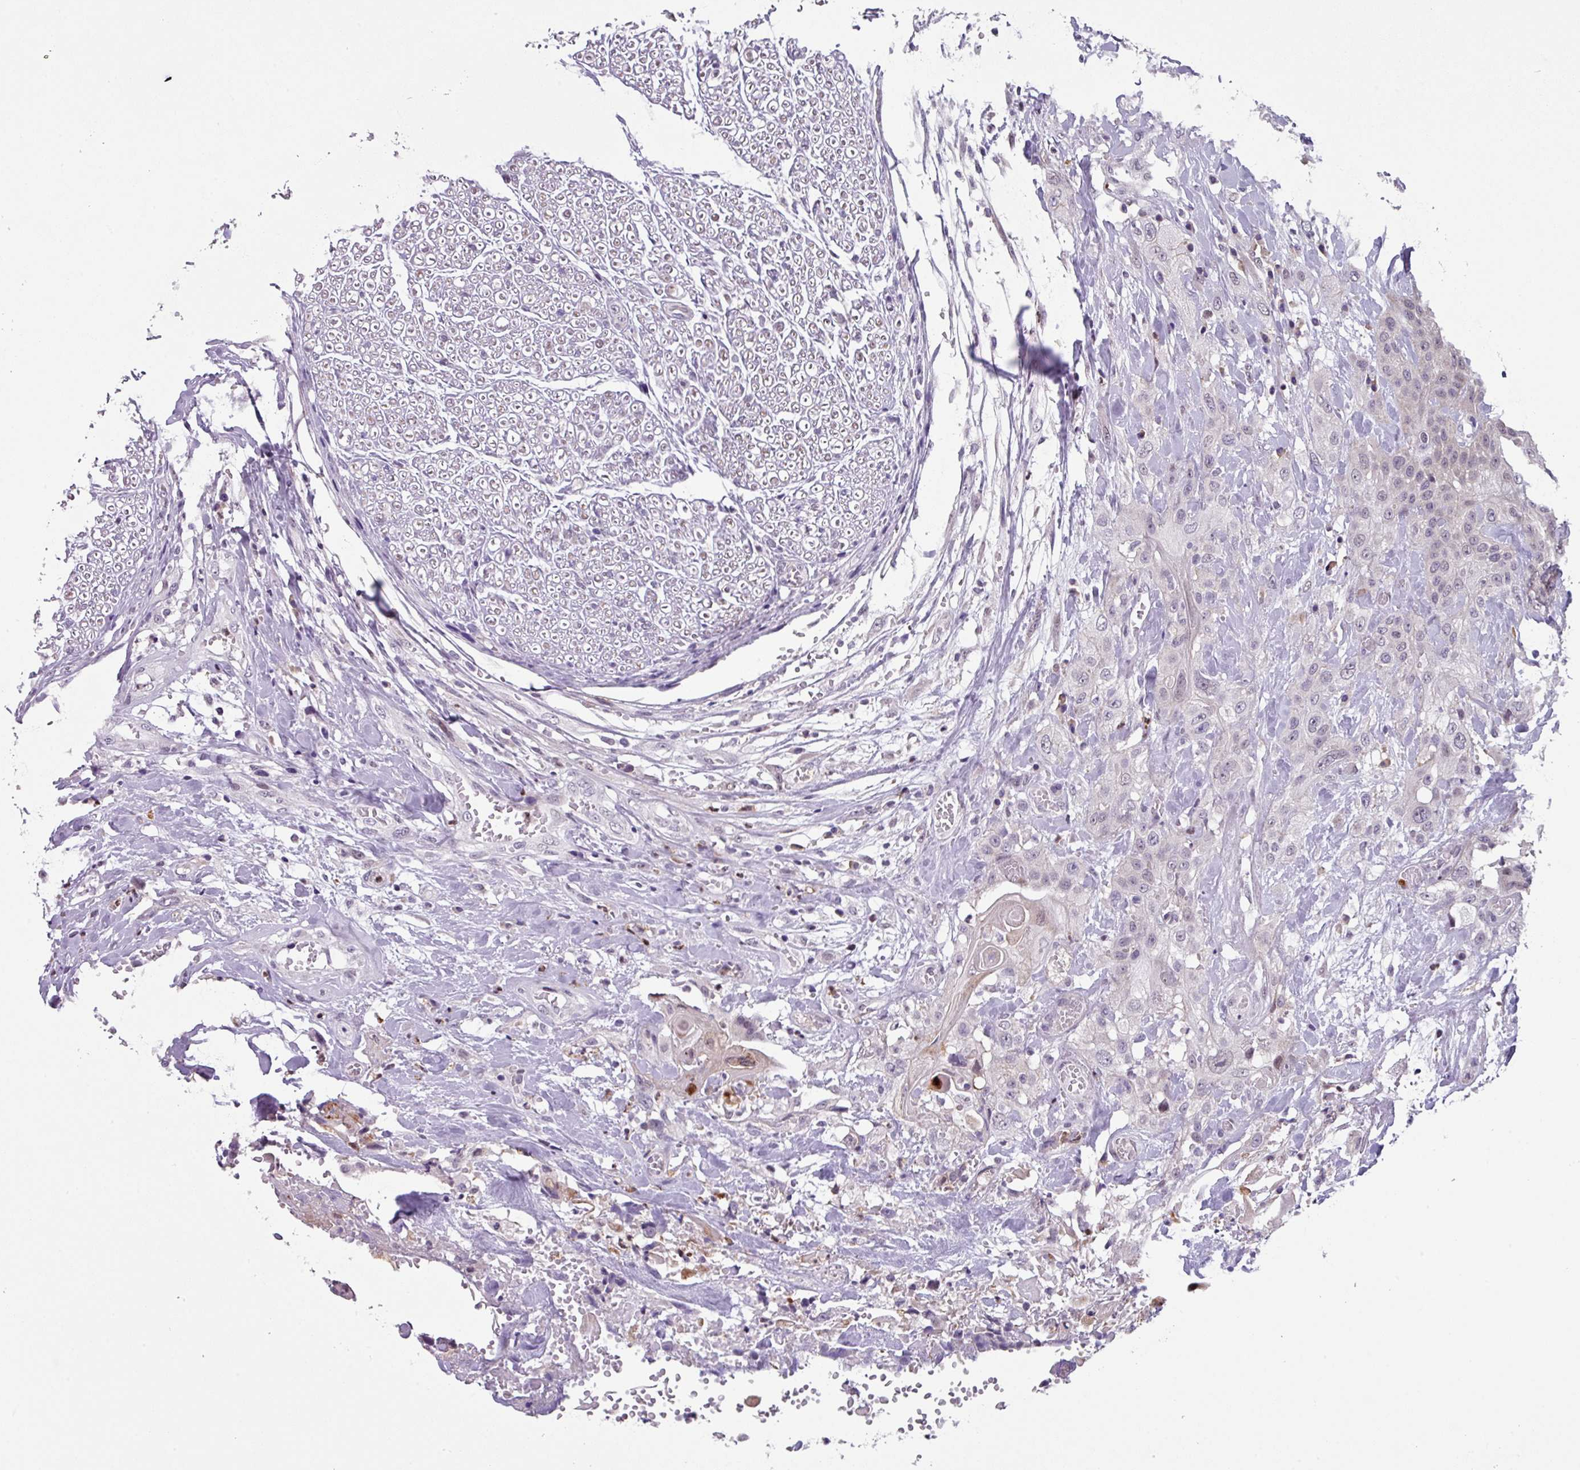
{"staining": {"intensity": "weak", "quantity": "<25%", "location": "nuclear"}, "tissue": "head and neck cancer", "cell_type": "Tumor cells", "image_type": "cancer", "snomed": [{"axis": "morphology", "description": "Squamous cell carcinoma, NOS"}, {"axis": "topography", "description": "Head-Neck"}], "caption": "Head and neck cancer (squamous cell carcinoma) was stained to show a protein in brown. There is no significant expression in tumor cells.", "gene": "ZFP3", "patient": {"sex": "female", "age": 43}}